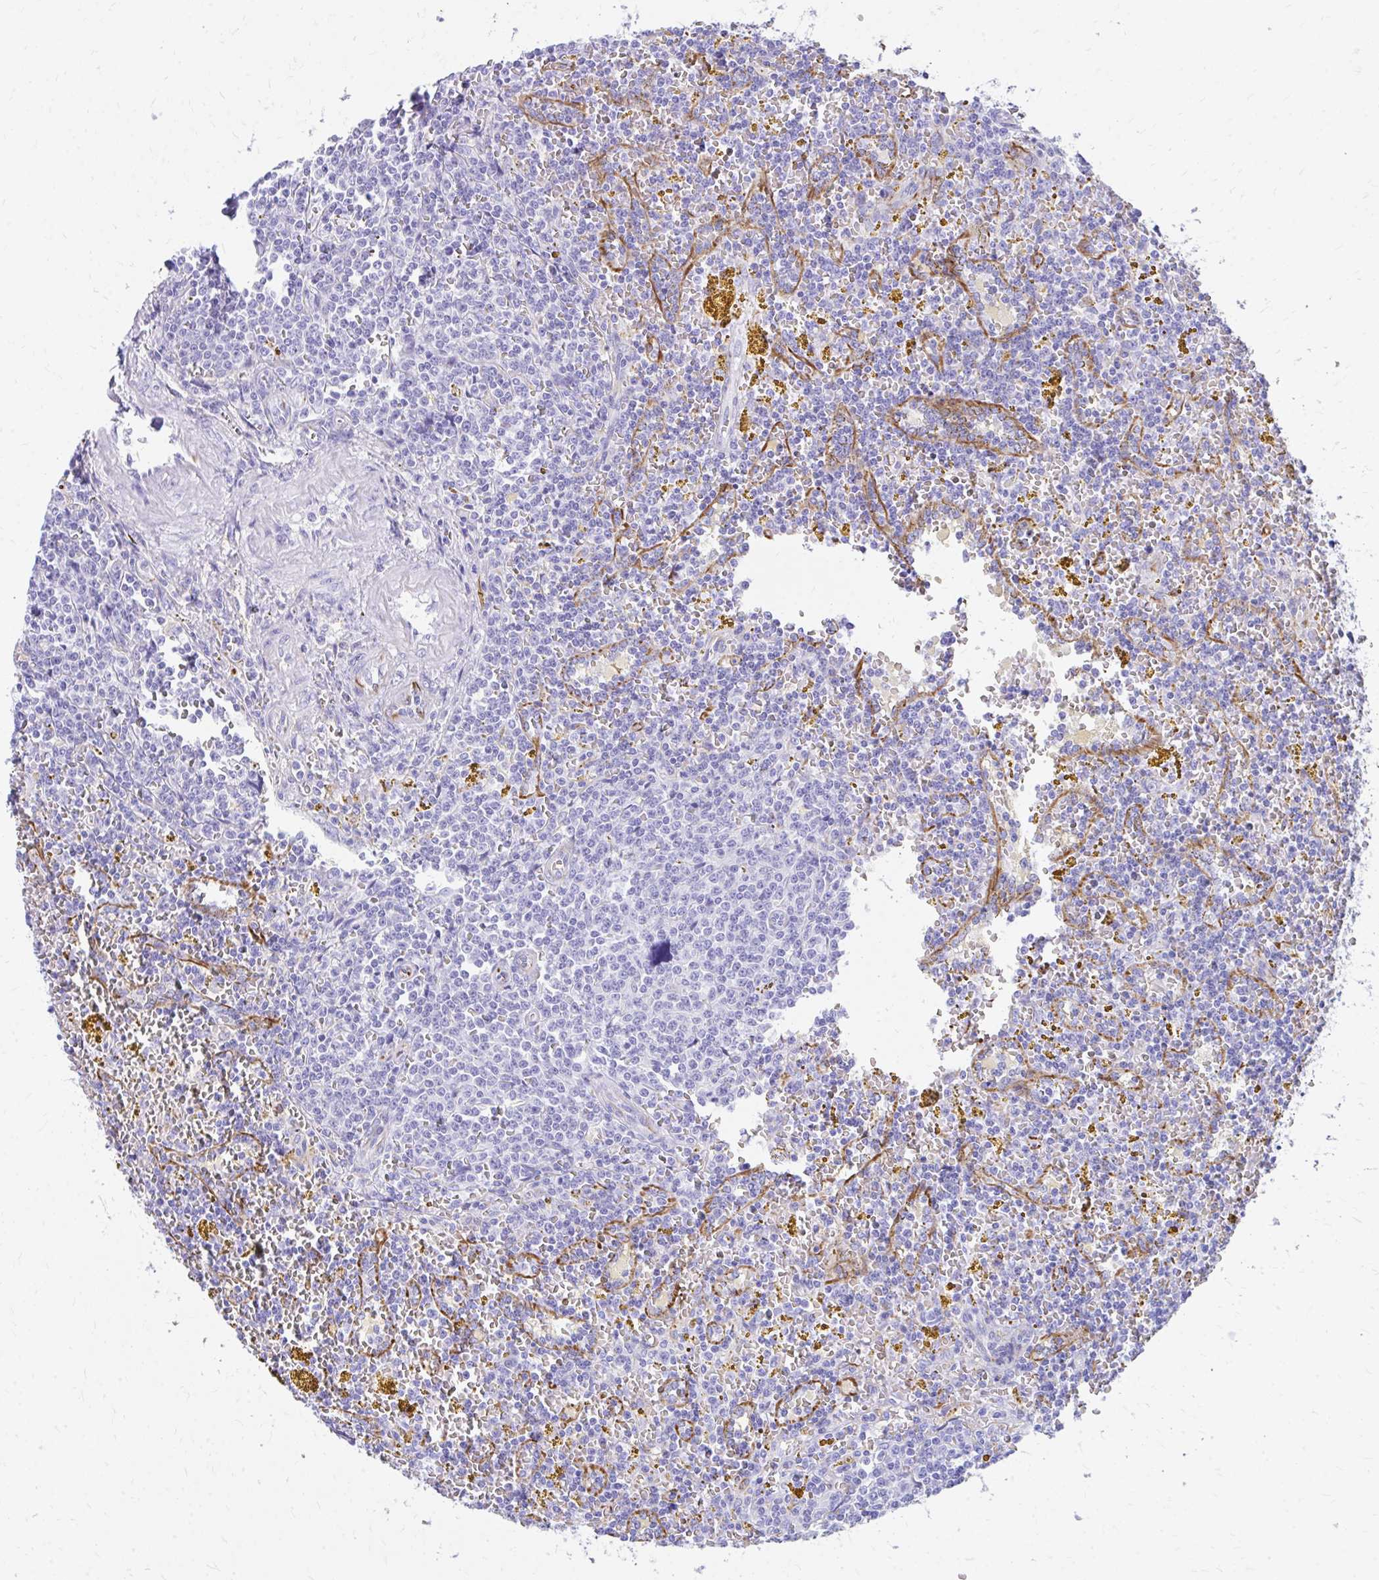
{"staining": {"intensity": "negative", "quantity": "none", "location": "none"}, "tissue": "lymphoma", "cell_type": "Tumor cells", "image_type": "cancer", "snomed": [{"axis": "morphology", "description": "Malignant lymphoma, non-Hodgkin's type, Low grade"}, {"axis": "topography", "description": "Spleen"}, {"axis": "topography", "description": "Lymph node"}], "caption": "Immunohistochemistry micrograph of lymphoma stained for a protein (brown), which reveals no staining in tumor cells.", "gene": "ZNF699", "patient": {"sex": "female", "age": 66}}